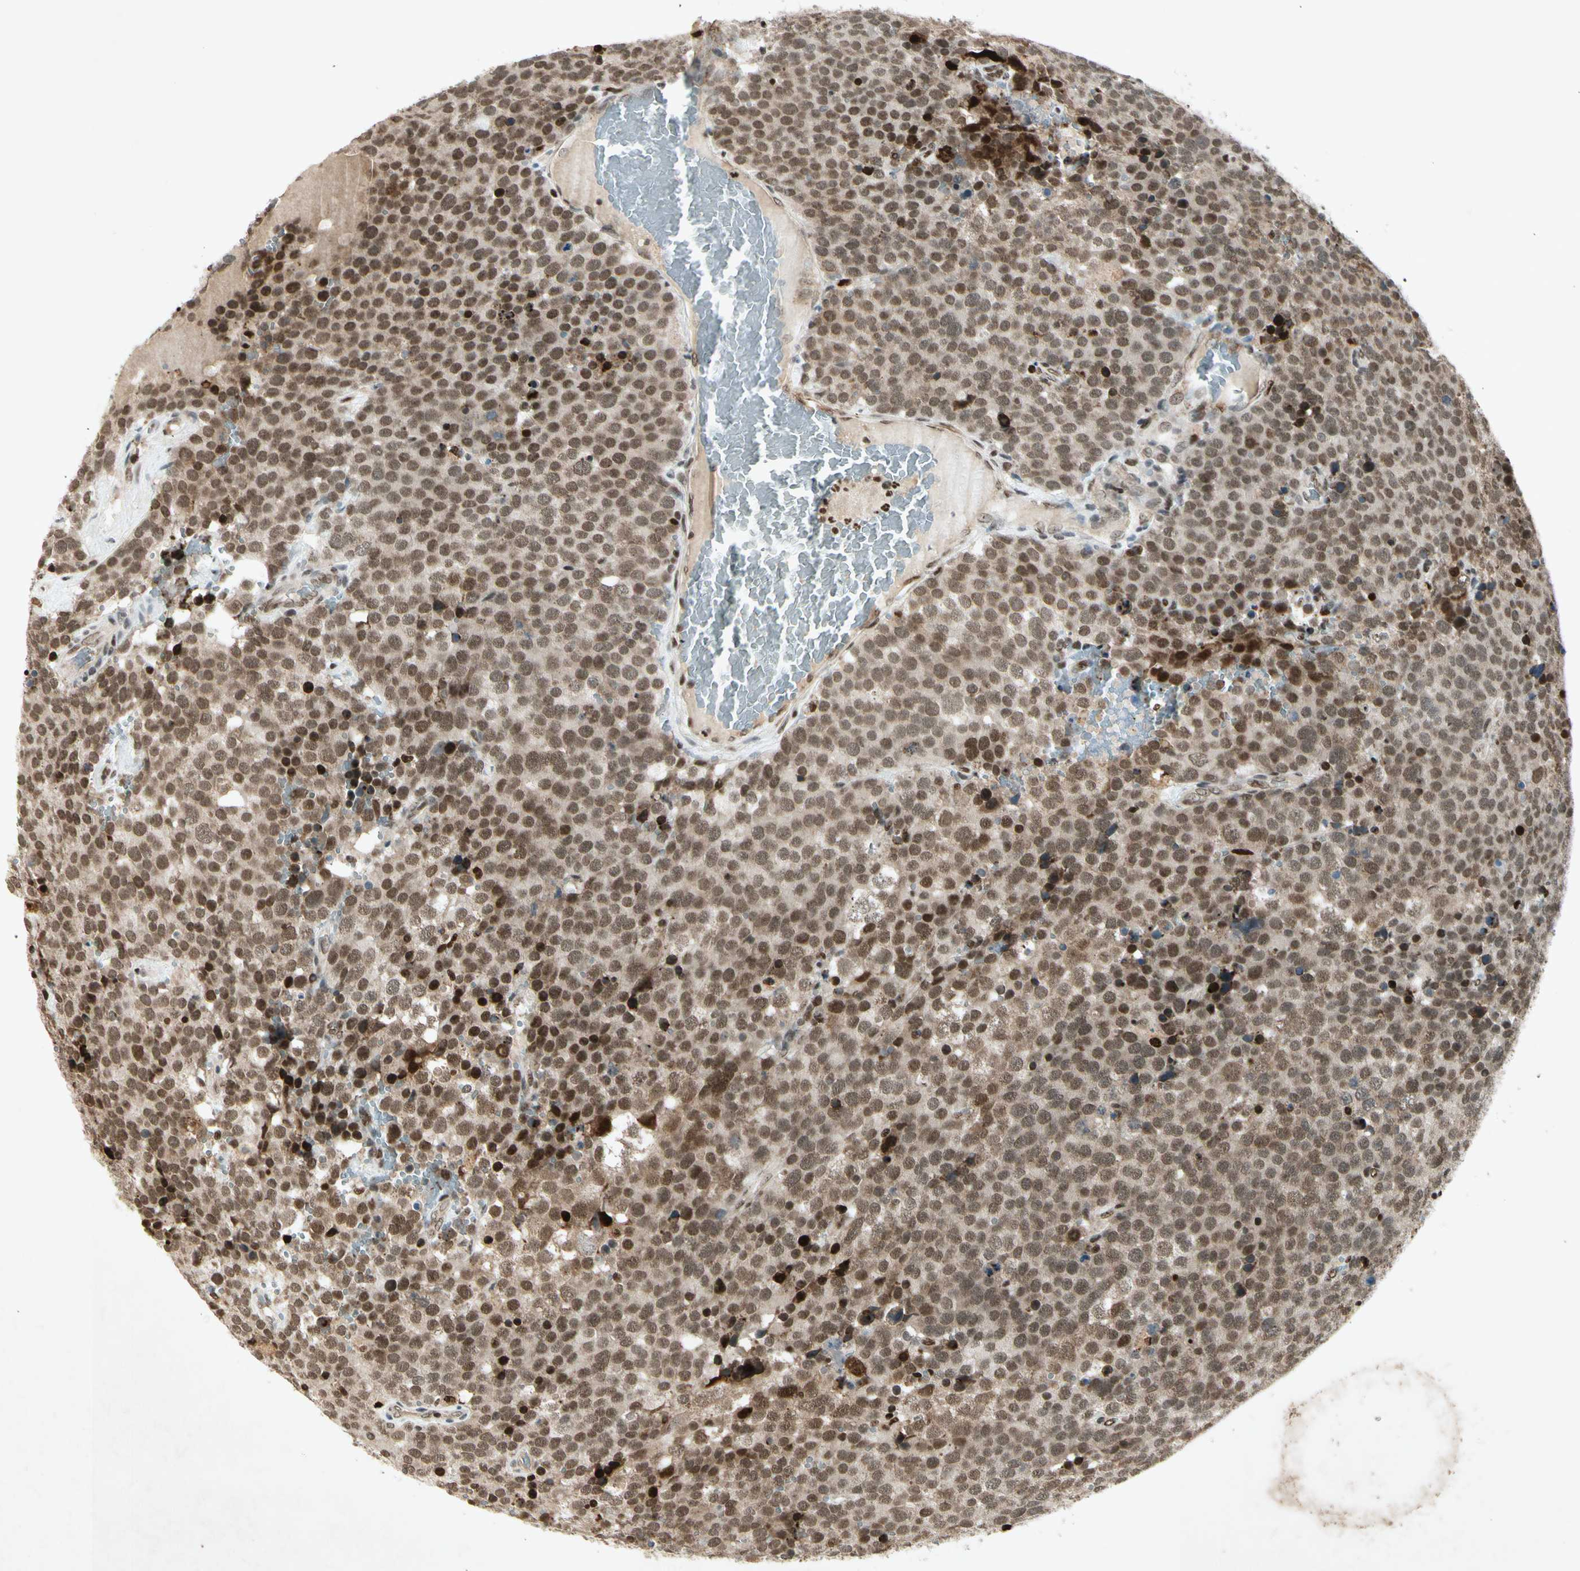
{"staining": {"intensity": "strong", "quantity": ">75%", "location": "nuclear"}, "tissue": "testis cancer", "cell_type": "Tumor cells", "image_type": "cancer", "snomed": [{"axis": "morphology", "description": "Seminoma, NOS"}, {"axis": "topography", "description": "Testis"}], "caption": "High-magnification brightfield microscopy of testis seminoma stained with DAB (3,3'-diaminobenzidine) (brown) and counterstained with hematoxylin (blue). tumor cells exhibit strong nuclear positivity is seen in approximately>75% of cells.", "gene": "RNF43", "patient": {"sex": "male", "age": 71}}